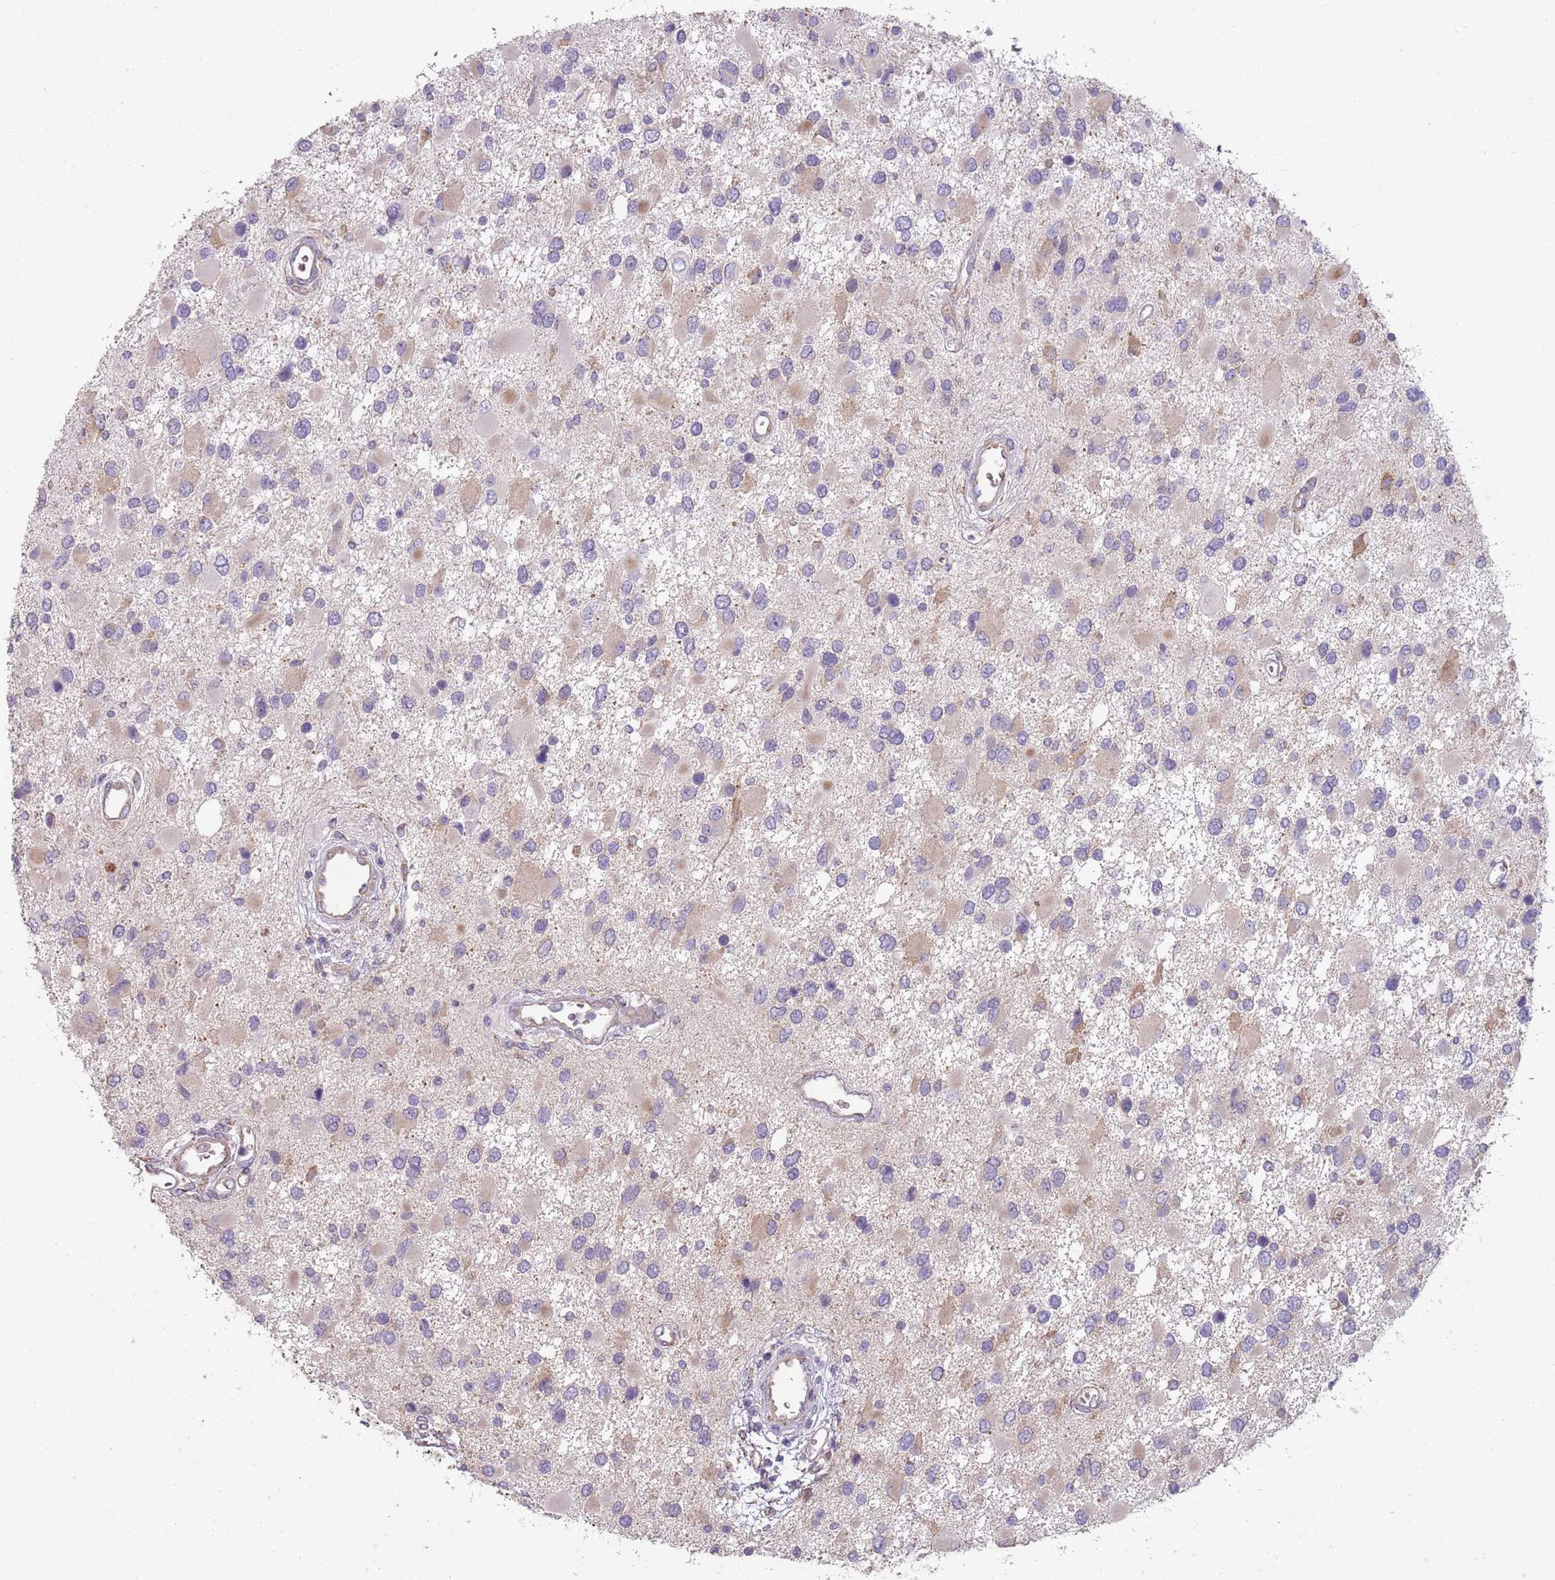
{"staining": {"intensity": "weak", "quantity": "25%-75%", "location": "cytoplasmic/membranous"}, "tissue": "glioma", "cell_type": "Tumor cells", "image_type": "cancer", "snomed": [{"axis": "morphology", "description": "Glioma, malignant, High grade"}, {"axis": "topography", "description": "Brain"}], "caption": "Immunohistochemical staining of human glioma displays low levels of weak cytoplasmic/membranous expression in about 25%-75% of tumor cells. Ihc stains the protein in brown and the nuclei are stained blue.", "gene": "SPATA2", "patient": {"sex": "male", "age": 53}}